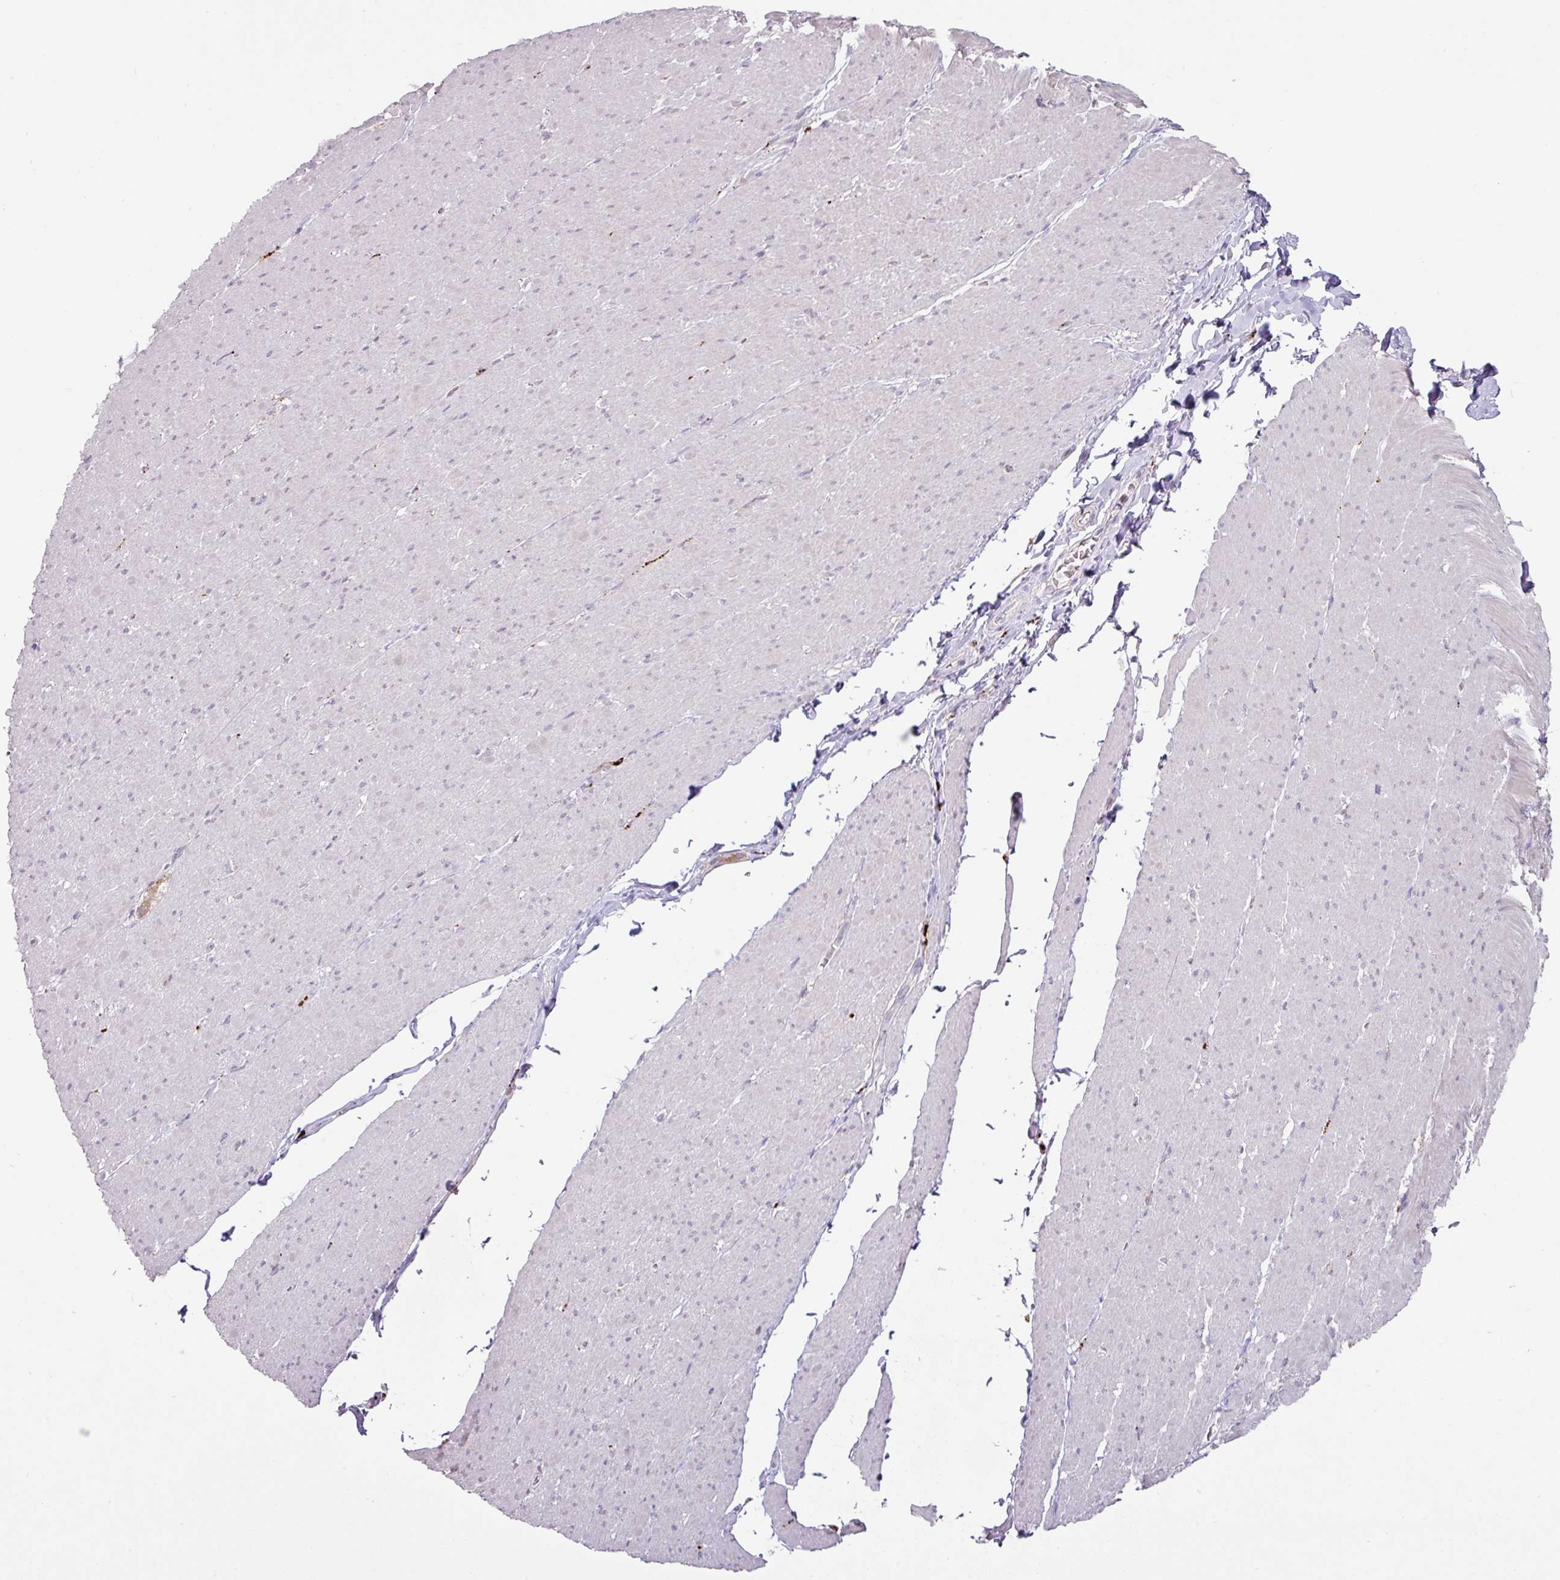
{"staining": {"intensity": "negative", "quantity": "none", "location": "none"}, "tissue": "smooth muscle", "cell_type": "Smooth muscle cells", "image_type": "normal", "snomed": [{"axis": "morphology", "description": "Normal tissue, NOS"}, {"axis": "topography", "description": "Smooth muscle"}, {"axis": "topography", "description": "Rectum"}], "caption": "The photomicrograph demonstrates no significant positivity in smooth muscle cells of smooth muscle.", "gene": "PLEKHH3", "patient": {"sex": "male", "age": 53}}